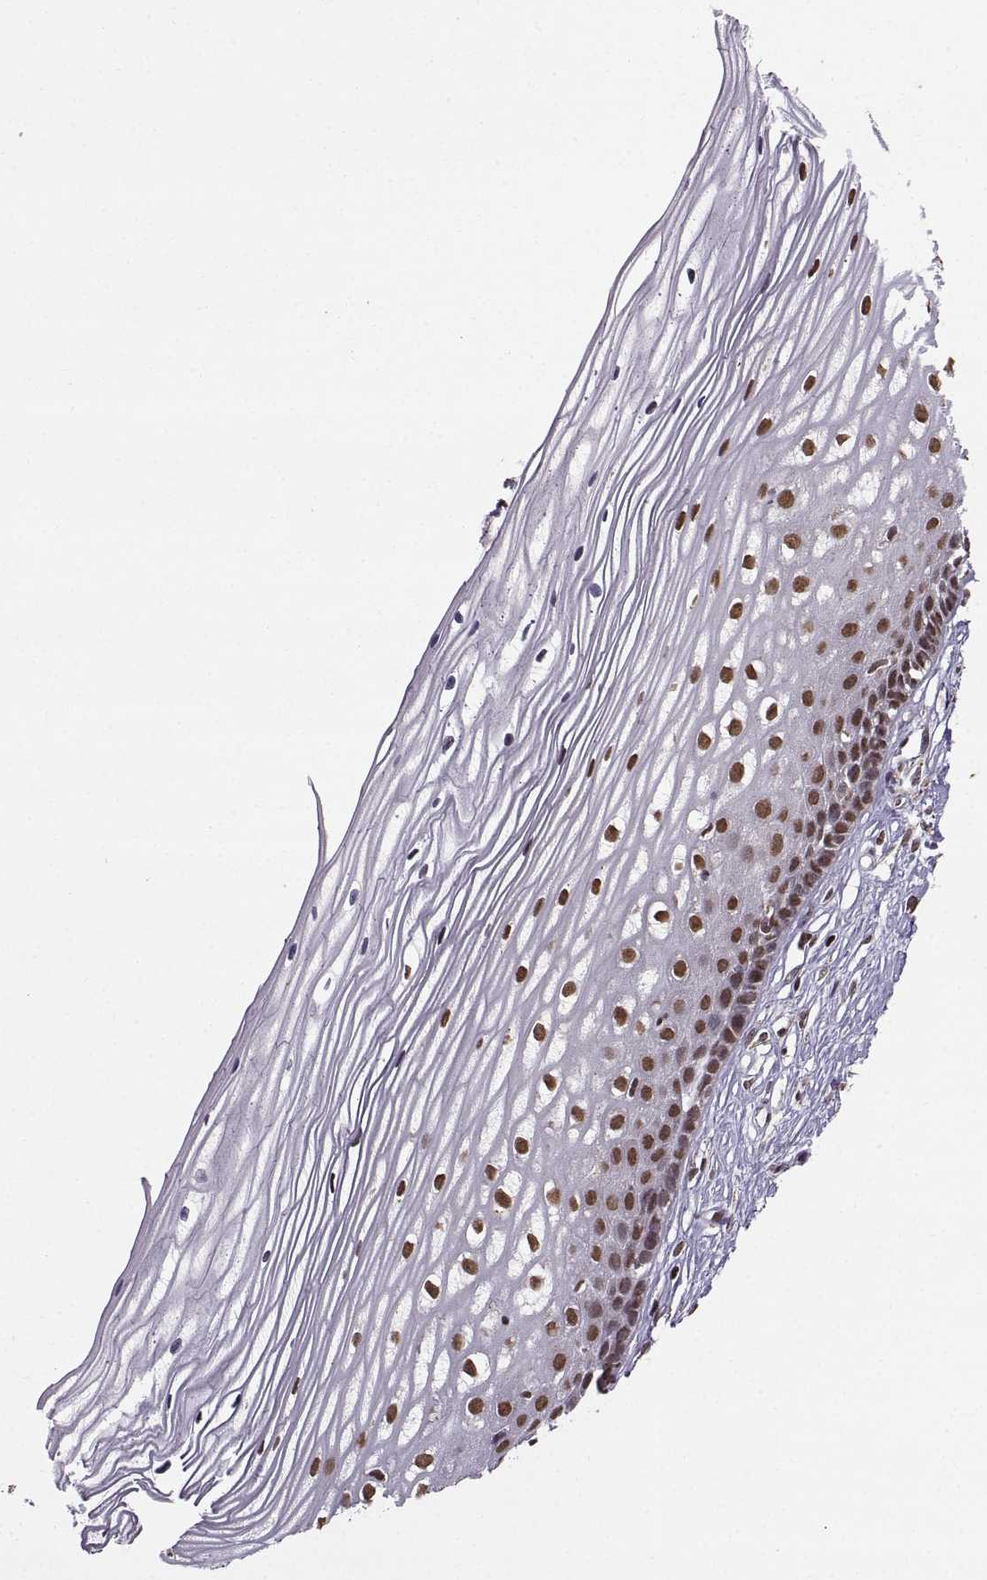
{"staining": {"intensity": "moderate", "quantity": ">75%", "location": "nuclear"}, "tissue": "cervix", "cell_type": "Glandular cells", "image_type": "normal", "snomed": [{"axis": "morphology", "description": "Normal tissue, NOS"}, {"axis": "topography", "description": "Cervix"}], "caption": "This photomicrograph displays normal cervix stained with immunohistochemistry to label a protein in brown. The nuclear of glandular cells show moderate positivity for the protein. Nuclei are counter-stained blue.", "gene": "EZH1", "patient": {"sex": "female", "age": 40}}